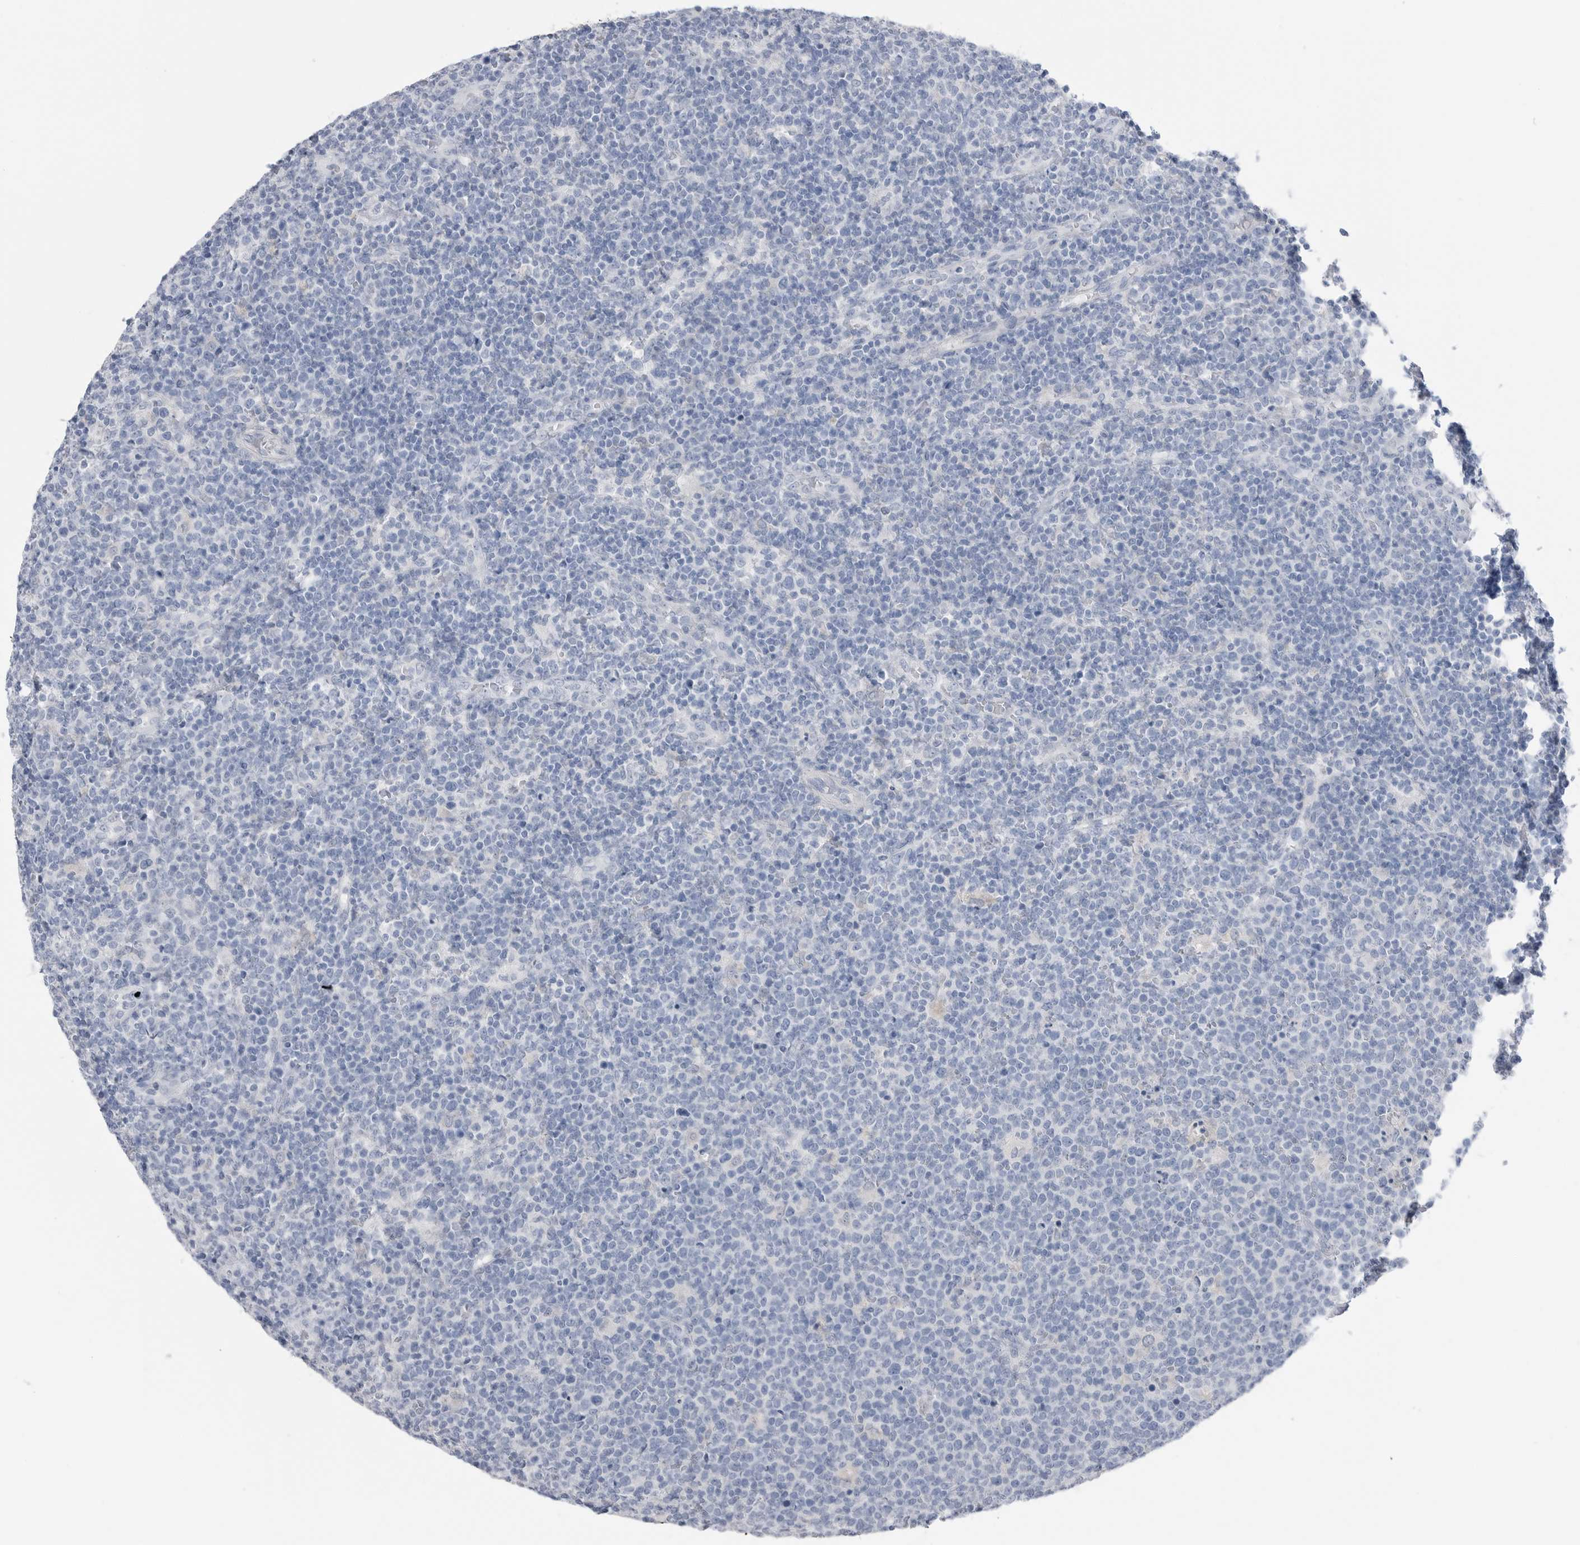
{"staining": {"intensity": "negative", "quantity": "none", "location": "none"}, "tissue": "lymphoma", "cell_type": "Tumor cells", "image_type": "cancer", "snomed": [{"axis": "morphology", "description": "Malignant lymphoma, non-Hodgkin's type, High grade"}, {"axis": "topography", "description": "Lymph node"}], "caption": "Malignant lymphoma, non-Hodgkin's type (high-grade) was stained to show a protein in brown. There is no significant staining in tumor cells. Nuclei are stained in blue.", "gene": "ABHD12", "patient": {"sex": "male", "age": 61}}